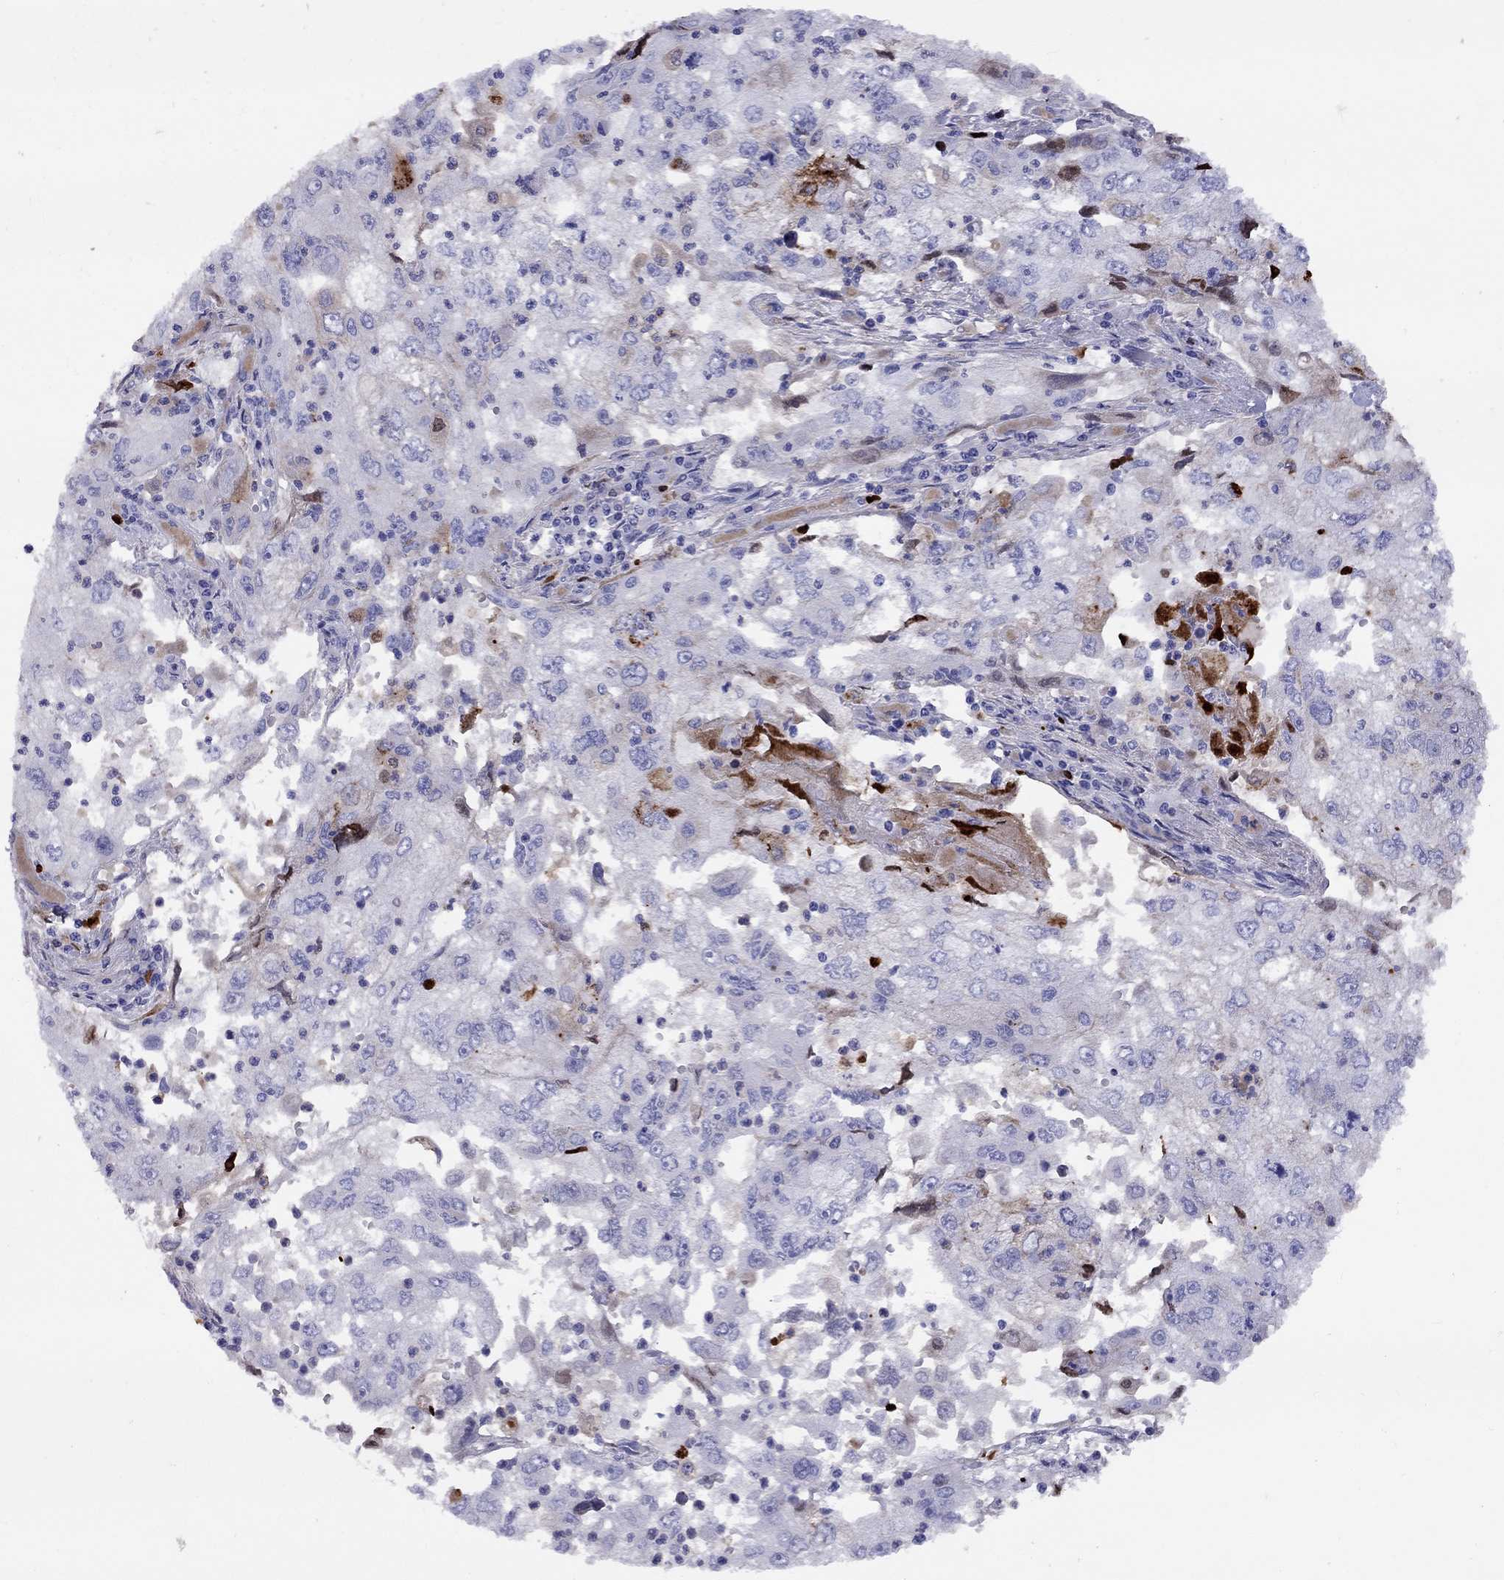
{"staining": {"intensity": "negative", "quantity": "none", "location": "none"}, "tissue": "cervical cancer", "cell_type": "Tumor cells", "image_type": "cancer", "snomed": [{"axis": "morphology", "description": "Squamous cell carcinoma, NOS"}, {"axis": "topography", "description": "Cervix"}], "caption": "This is an IHC micrograph of human cervical cancer. There is no positivity in tumor cells.", "gene": "SERPINA3", "patient": {"sex": "female", "age": 36}}